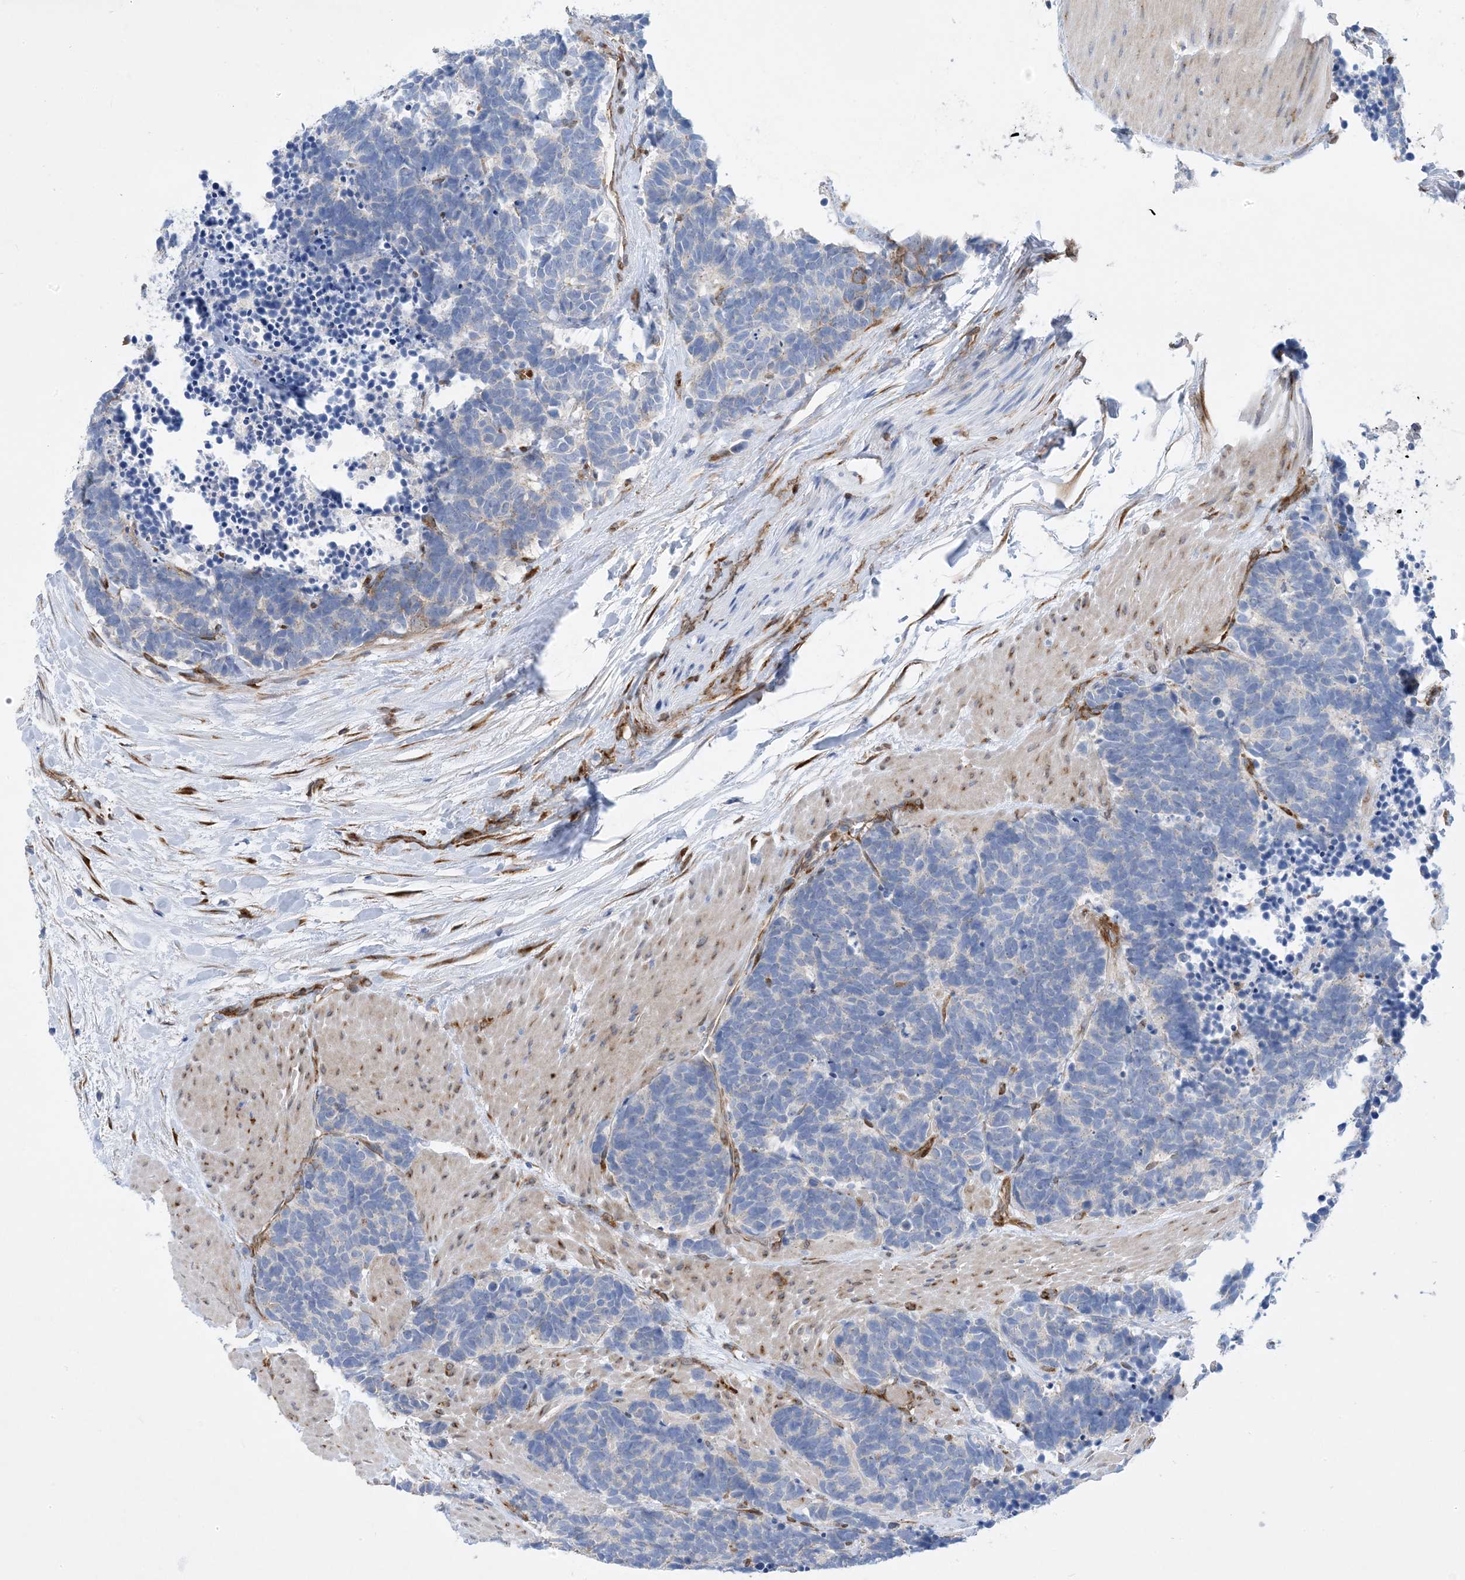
{"staining": {"intensity": "negative", "quantity": "none", "location": "none"}, "tissue": "carcinoid", "cell_type": "Tumor cells", "image_type": "cancer", "snomed": [{"axis": "morphology", "description": "Carcinoma, NOS"}, {"axis": "morphology", "description": "Carcinoid, malignant, NOS"}, {"axis": "topography", "description": "Urinary bladder"}], "caption": "Histopathology image shows no protein positivity in tumor cells of carcinoid tissue.", "gene": "RBMS3", "patient": {"sex": "male", "age": 57}}